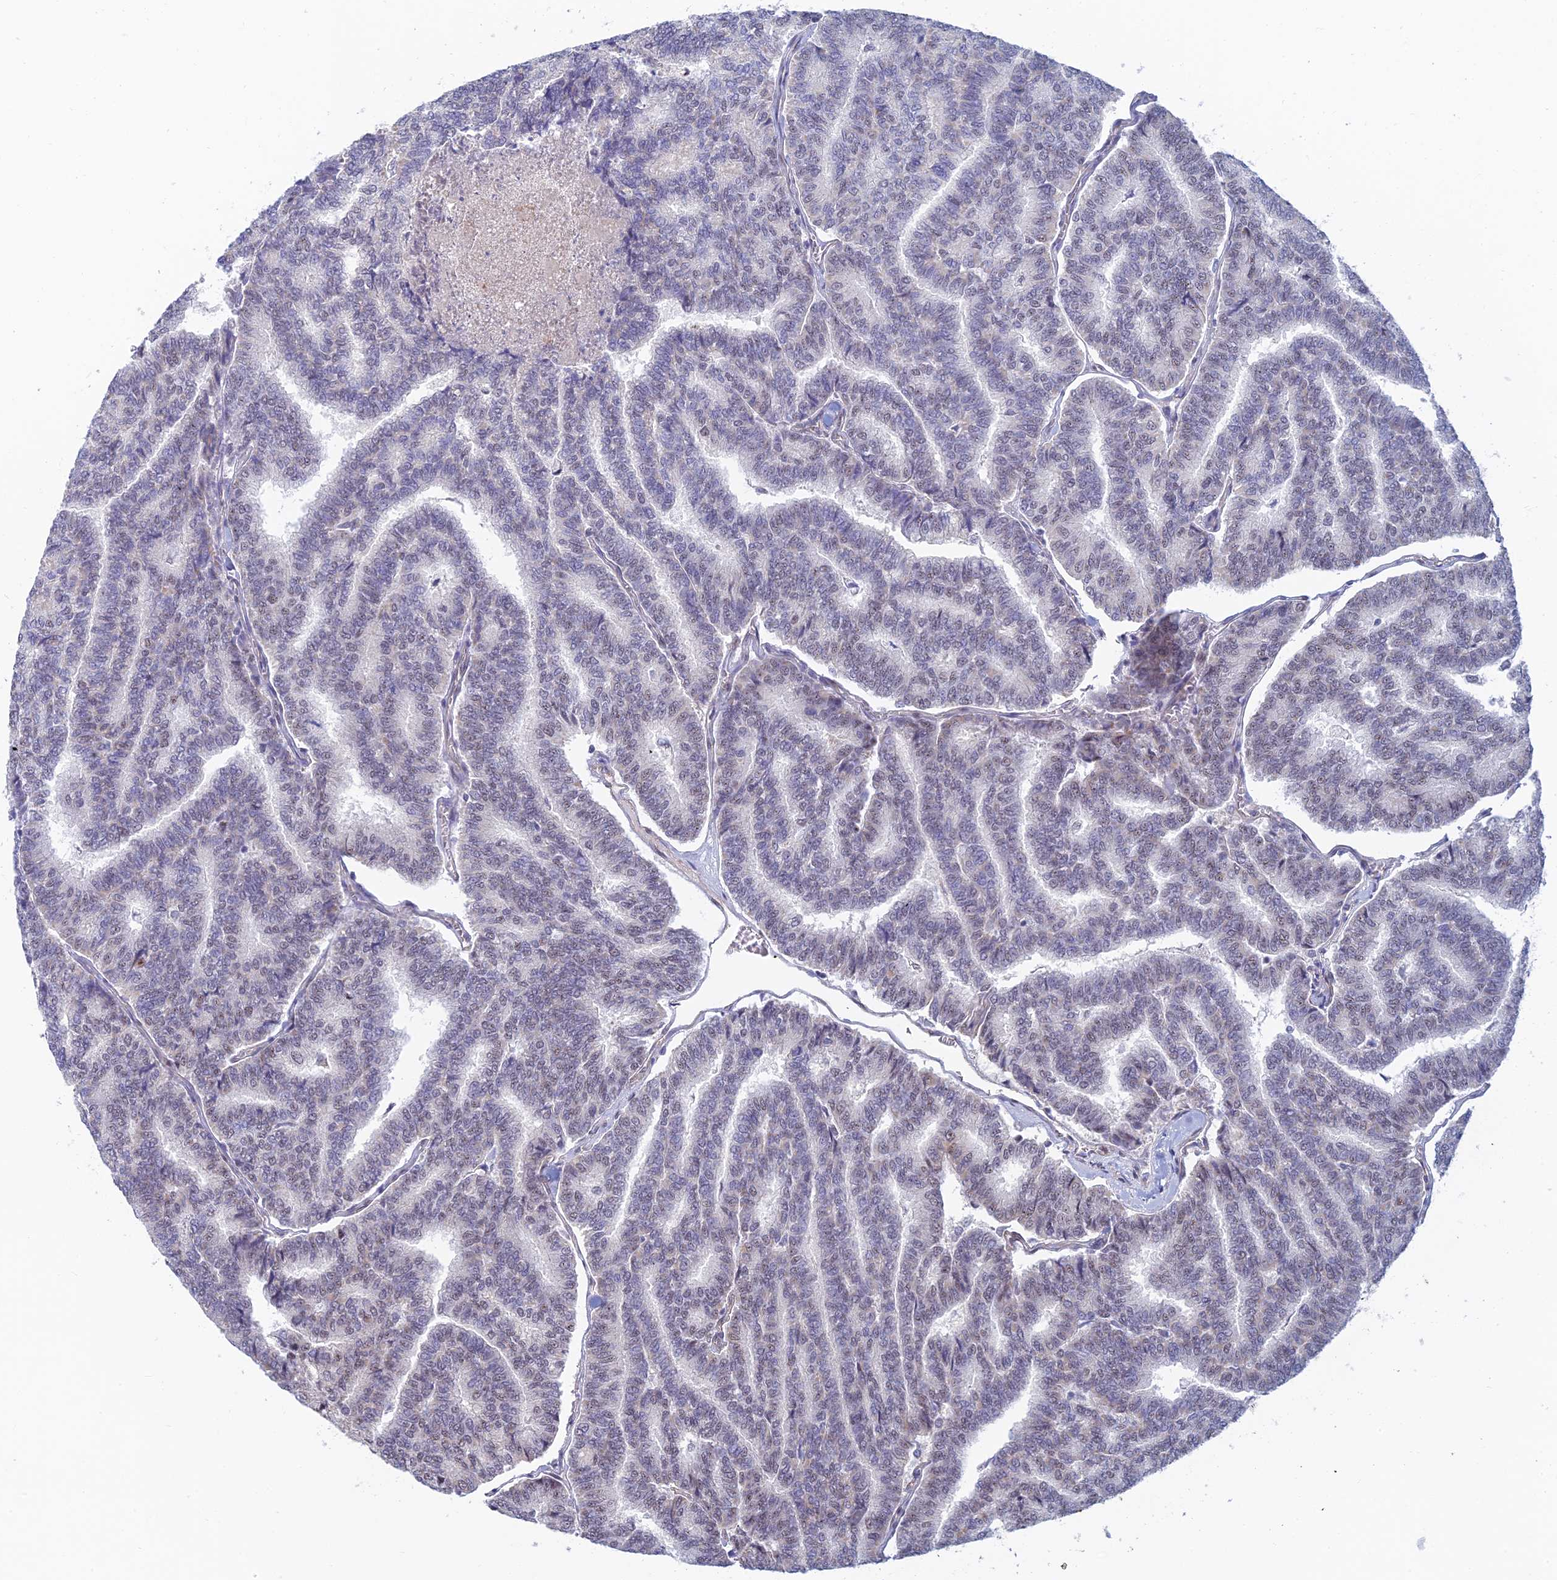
{"staining": {"intensity": "weak", "quantity": "25%-75%", "location": "nuclear"}, "tissue": "thyroid cancer", "cell_type": "Tumor cells", "image_type": "cancer", "snomed": [{"axis": "morphology", "description": "Papillary adenocarcinoma, NOS"}, {"axis": "topography", "description": "Thyroid gland"}], "caption": "Protein staining of thyroid cancer tissue exhibits weak nuclear expression in about 25%-75% of tumor cells.", "gene": "CFAP92", "patient": {"sex": "female", "age": 35}}